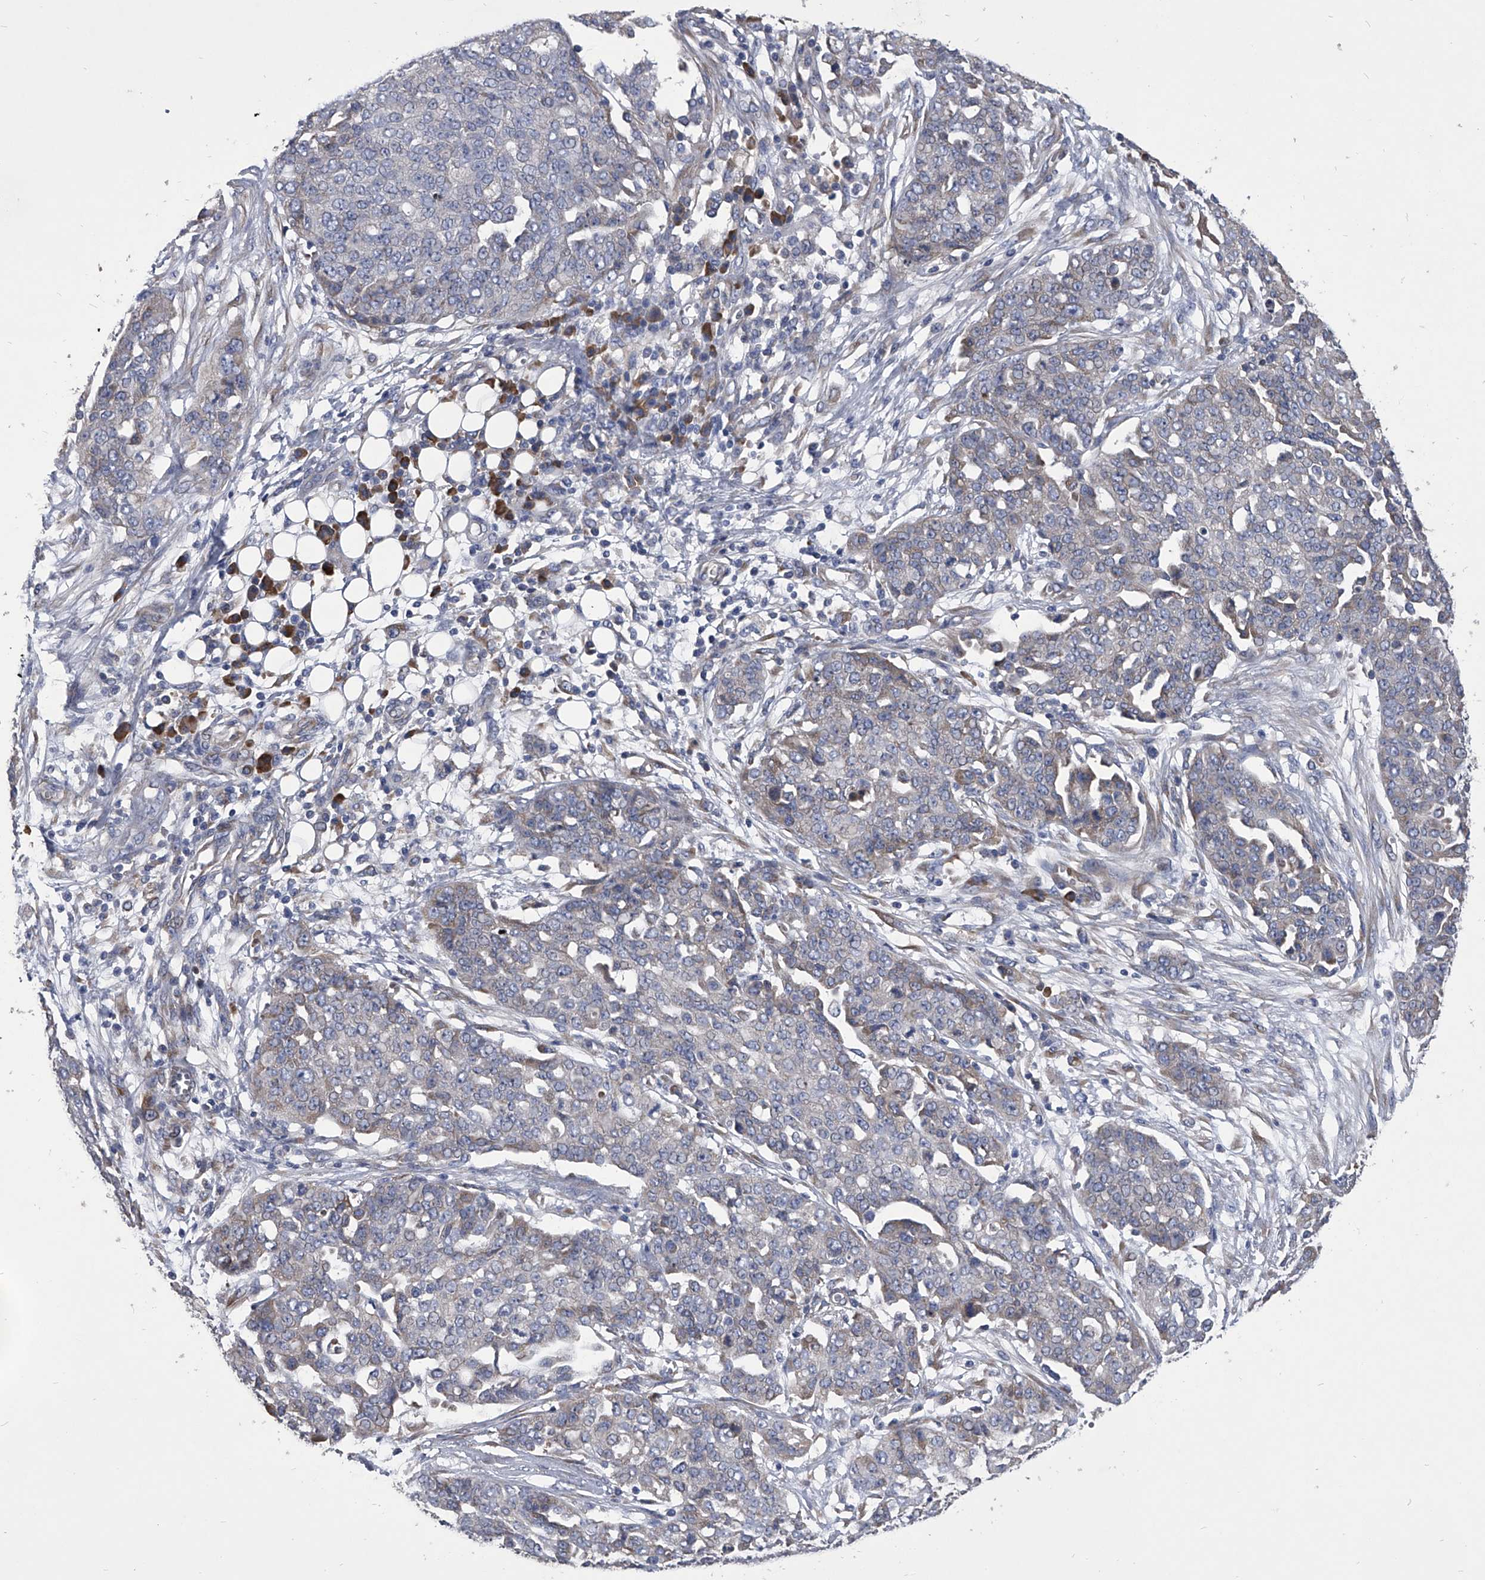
{"staining": {"intensity": "negative", "quantity": "none", "location": "none"}, "tissue": "ovarian cancer", "cell_type": "Tumor cells", "image_type": "cancer", "snomed": [{"axis": "morphology", "description": "Cystadenocarcinoma, serous, NOS"}, {"axis": "topography", "description": "Soft tissue"}, {"axis": "topography", "description": "Ovary"}], "caption": "The immunohistochemistry photomicrograph has no significant staining in tumor cells of ovarian serous cystadenocarcinoma tissue.", "gene": "CCR4", "patient": {"sex": "female", "age": 57}}